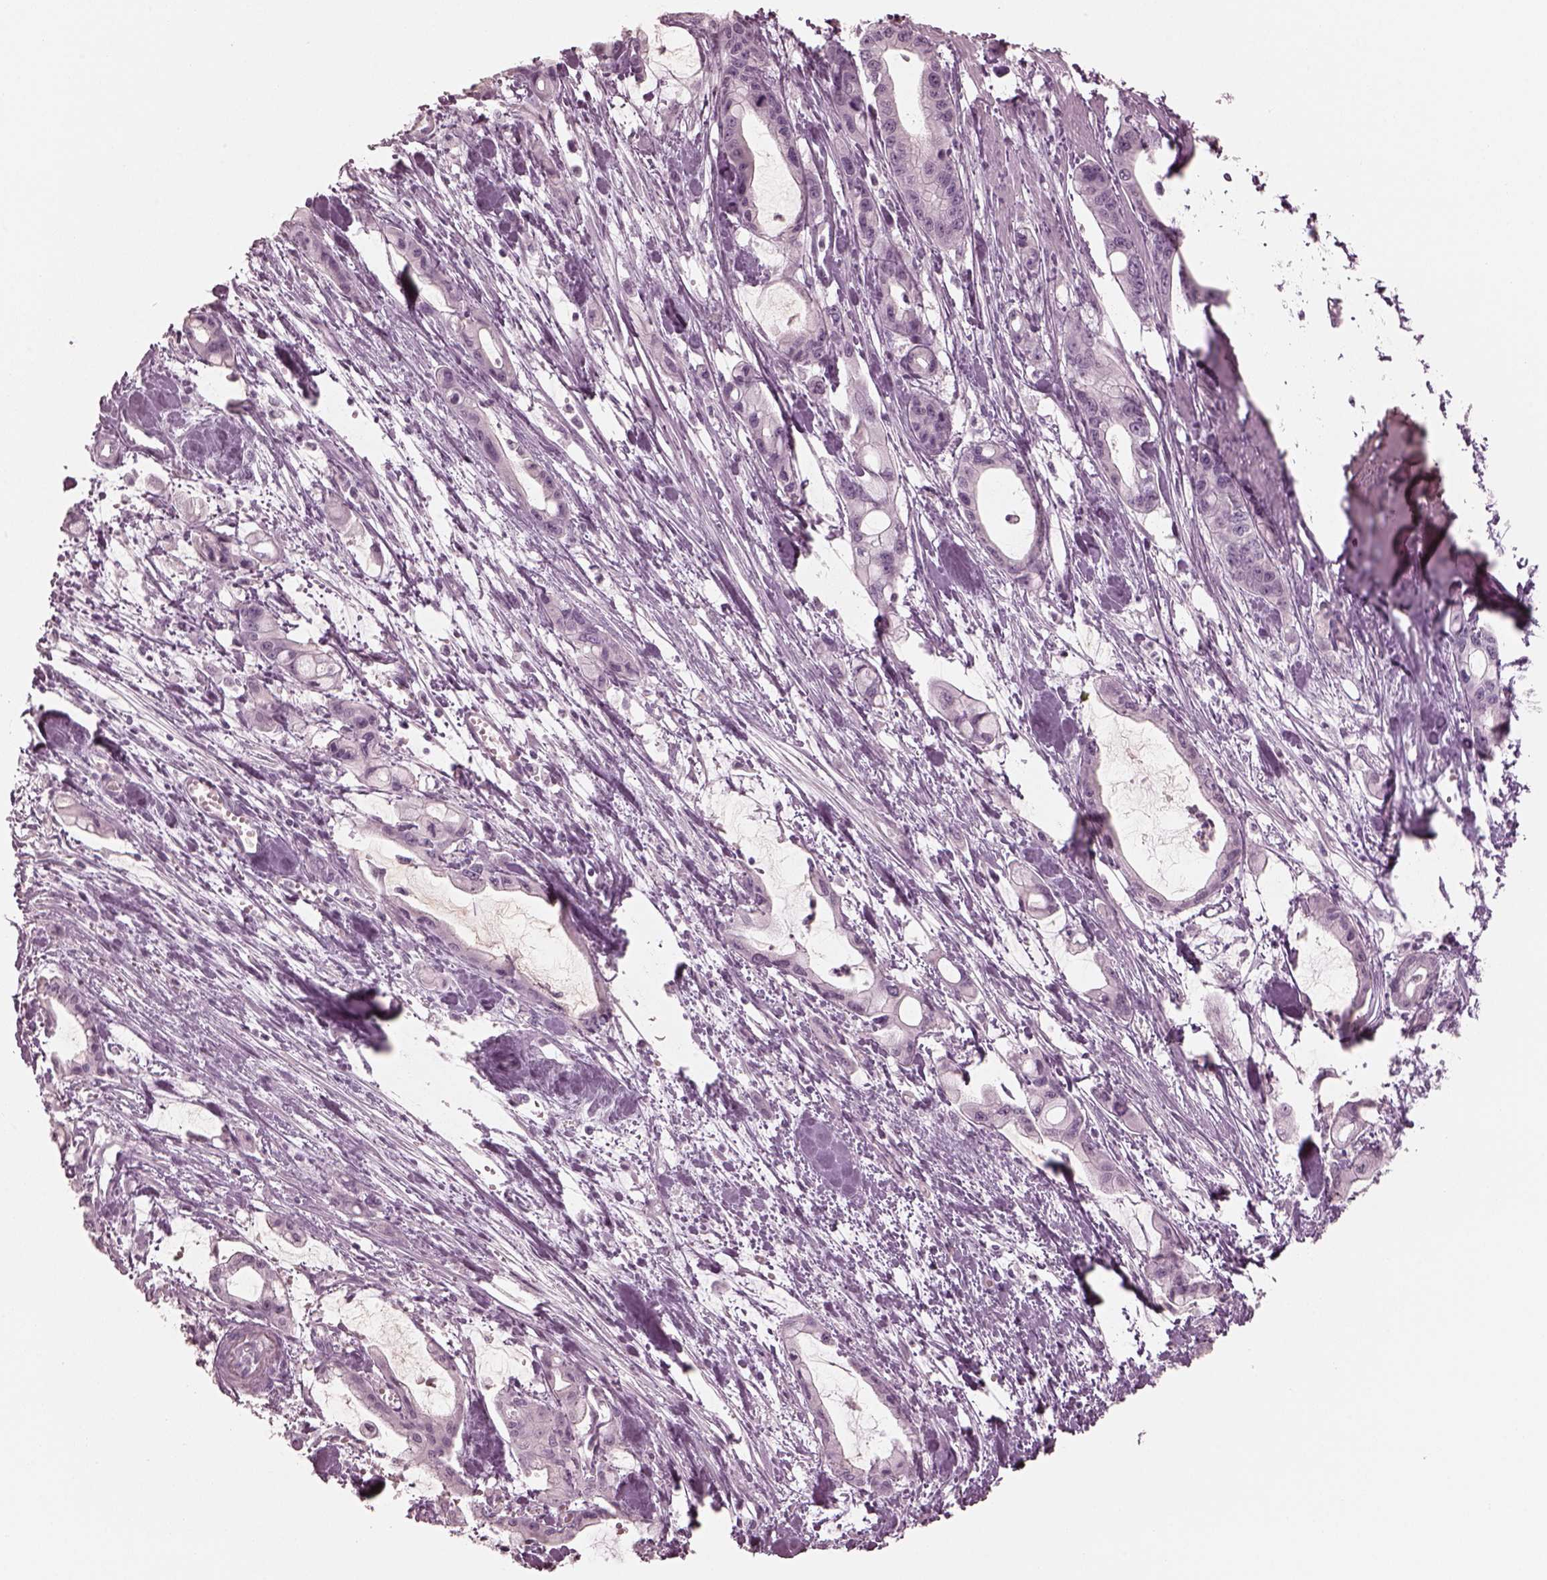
{"staining": {"intensity": "negative", "quantity": "none", "location": "none"}, "tissue": "pancreatic cancer", "cell_type": "Tumor cells", "image_type": "cancer", "snomed": [{"axis": "morphology", "description": "Adenocarcinoma, NOS"}, {"axis": "topography", "description": "Pancreas"}], "caption": "High magnification brightfield microscopy of pancreatic cancer stained with DAB (brown) and counterstained with hematoxylin (blue): tumor cells show no significant staining.", "gene": "C2orf81", "patient": {"sex": "male", "age": 48}}